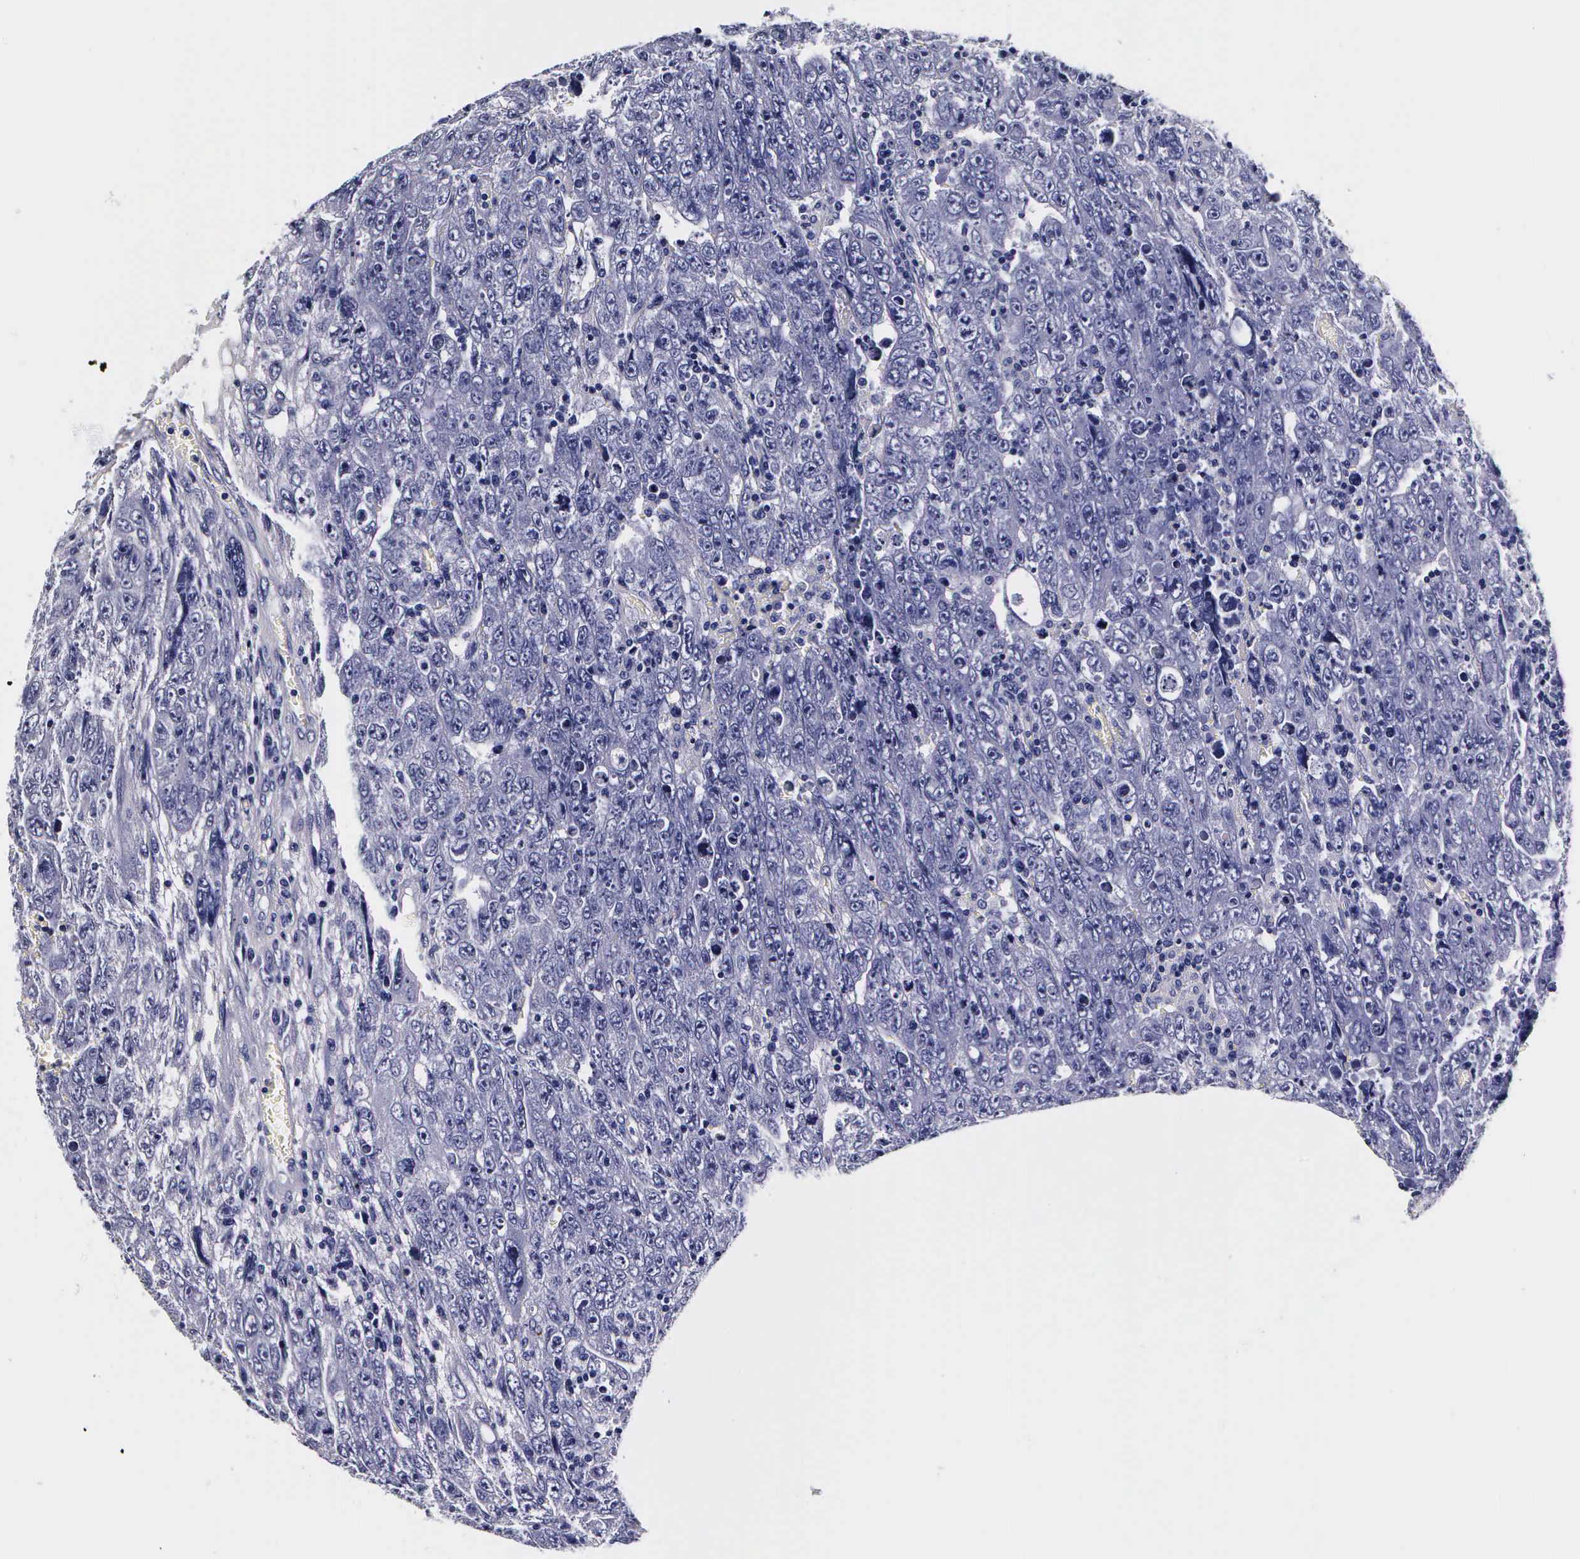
{"staining": {"intensity": "negative", "quantity": "none", "location": "none"}, "tissue": "testis cancer", "cell_type": "Tumor cells", "image_type": "cancer", "snomed": [{"axis": "morphology", "description": "Carcinoma, Embryonal, NOS"}, {"axis": "topography", "description": "Testis"}], "caption": "Tumor cells are negative for brown protein staining in testis cancer (embryonal carcinoma).", "gene": "IAPP", "patient": {"sex": "male", "age": 28}}